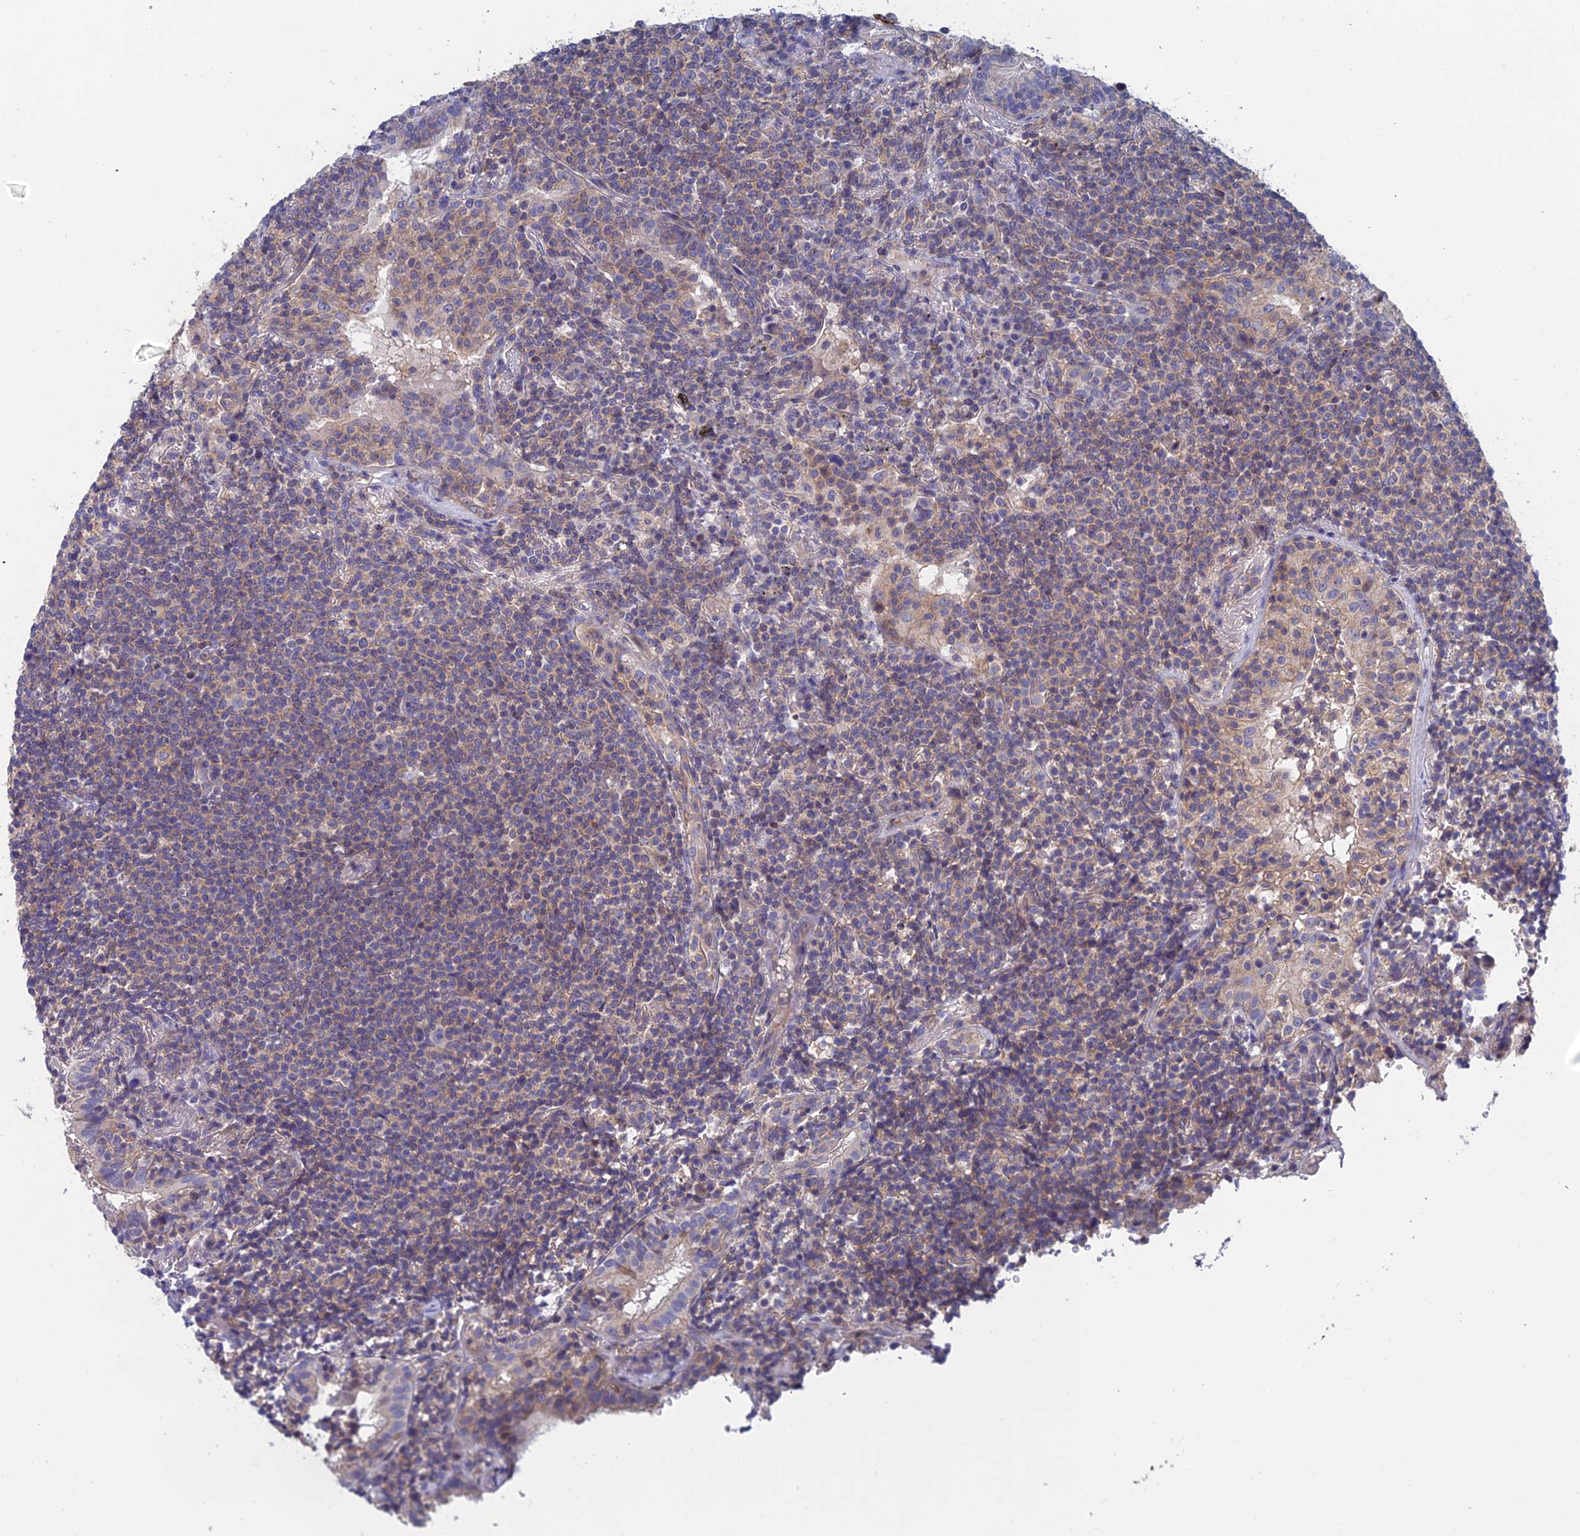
{"staining": {"intensity": "weak", "quantity": "<25%", "location": "cytoplasmic/membranous"}, "tissue": "lymphoma", "cell_type": "Tumor cells", "image_type": "cancer", "snomed": [{"axis": "morphology", "description": "Malignant lymphoma, non-Hodgkin's type, Low grade"}, {"axis": "topography", "description": "Lung"}], "caption": "Tumor cells show no significant staining in lymphoma.", "gene": "USP37", "patient": {"sex": "female", "age": 71}}